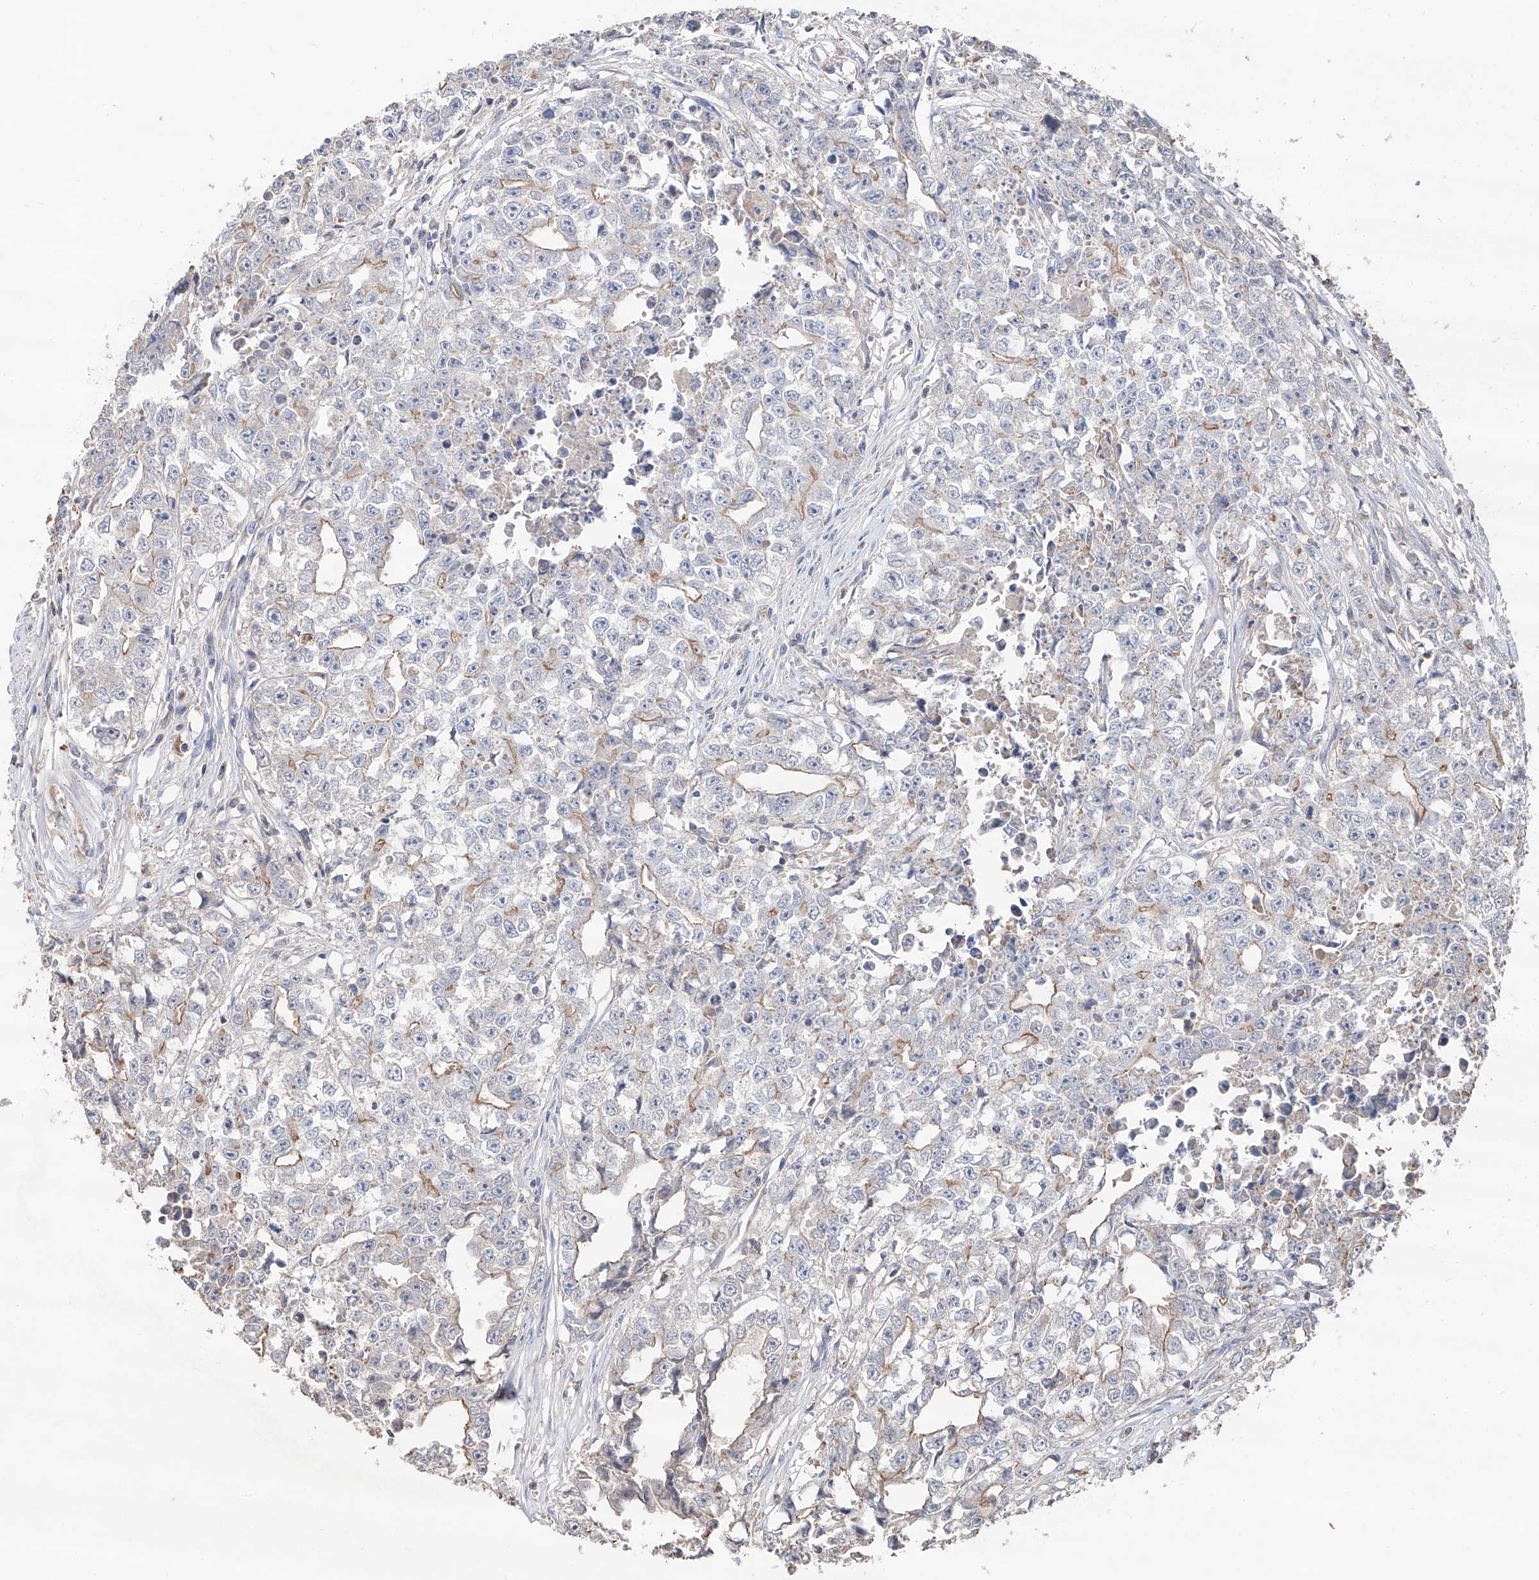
{"staining": {"intensity": "weak", "quantity": "<25%", "location": "cytoplasmic/membranous"}, "tissue": "testis cancer", "cell_type": "Tumor cells", "image_type": "cancer", "snomed": [{"axis": "morphology", "description": "Seminoma, NOS"}, {"axis": "morphology", "description": "Carcinoma, Embryonal, NOS"}, {"axis": "topography", "description": "Testis"}], "caption": "Immunohistochemical staining of testis cancer (embryonal carcinoma) displays no significant staining in tumor cells.", "gene": "EDN1", "patient": {"sex": "male", "age": 43}}